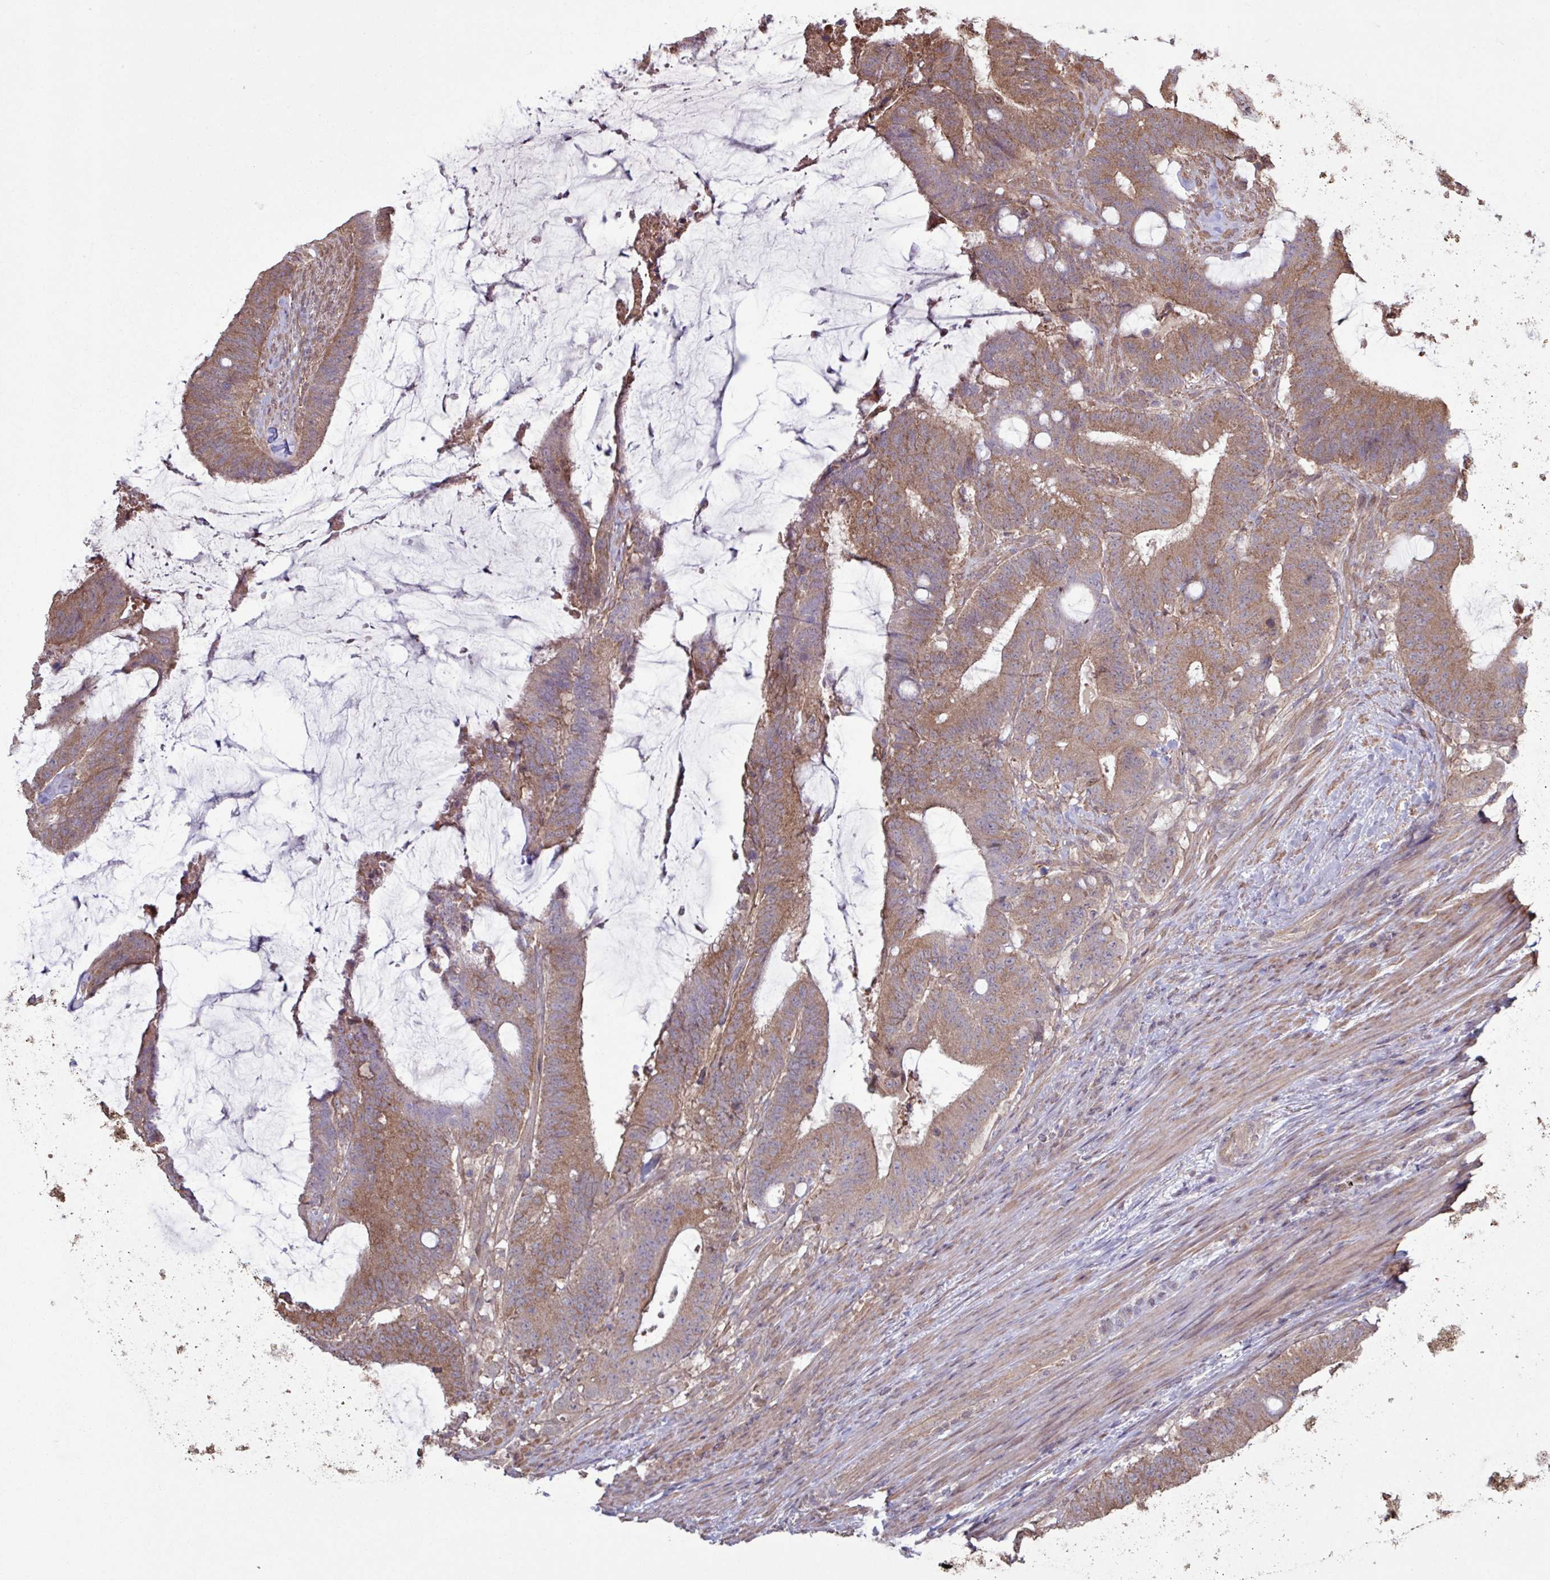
{"staining": {"intensity": "moderate", "quantity": ">75%", "location": "cytoplasmic/membranous"}, "tissue": "colorectal cancer", "cell_type": "Tumor cells", "image_type": "cancer", "snomed": [{"axis": "morphology", "description": "Adenocarcinoma, NOS"}, {"axis": "topography", "description": "Colon"}], "caption": "An immunohistochemistry (IHC) histopathology image of tumor tissue is shown. Protein staining in brown highlights moderate cytoplasmic/membranous positivity in colorectal cancer (adenocarcinoma) within tumor cells.", "gene": "TRABD2A", "patient": {"sex": "female", "age": 43}}